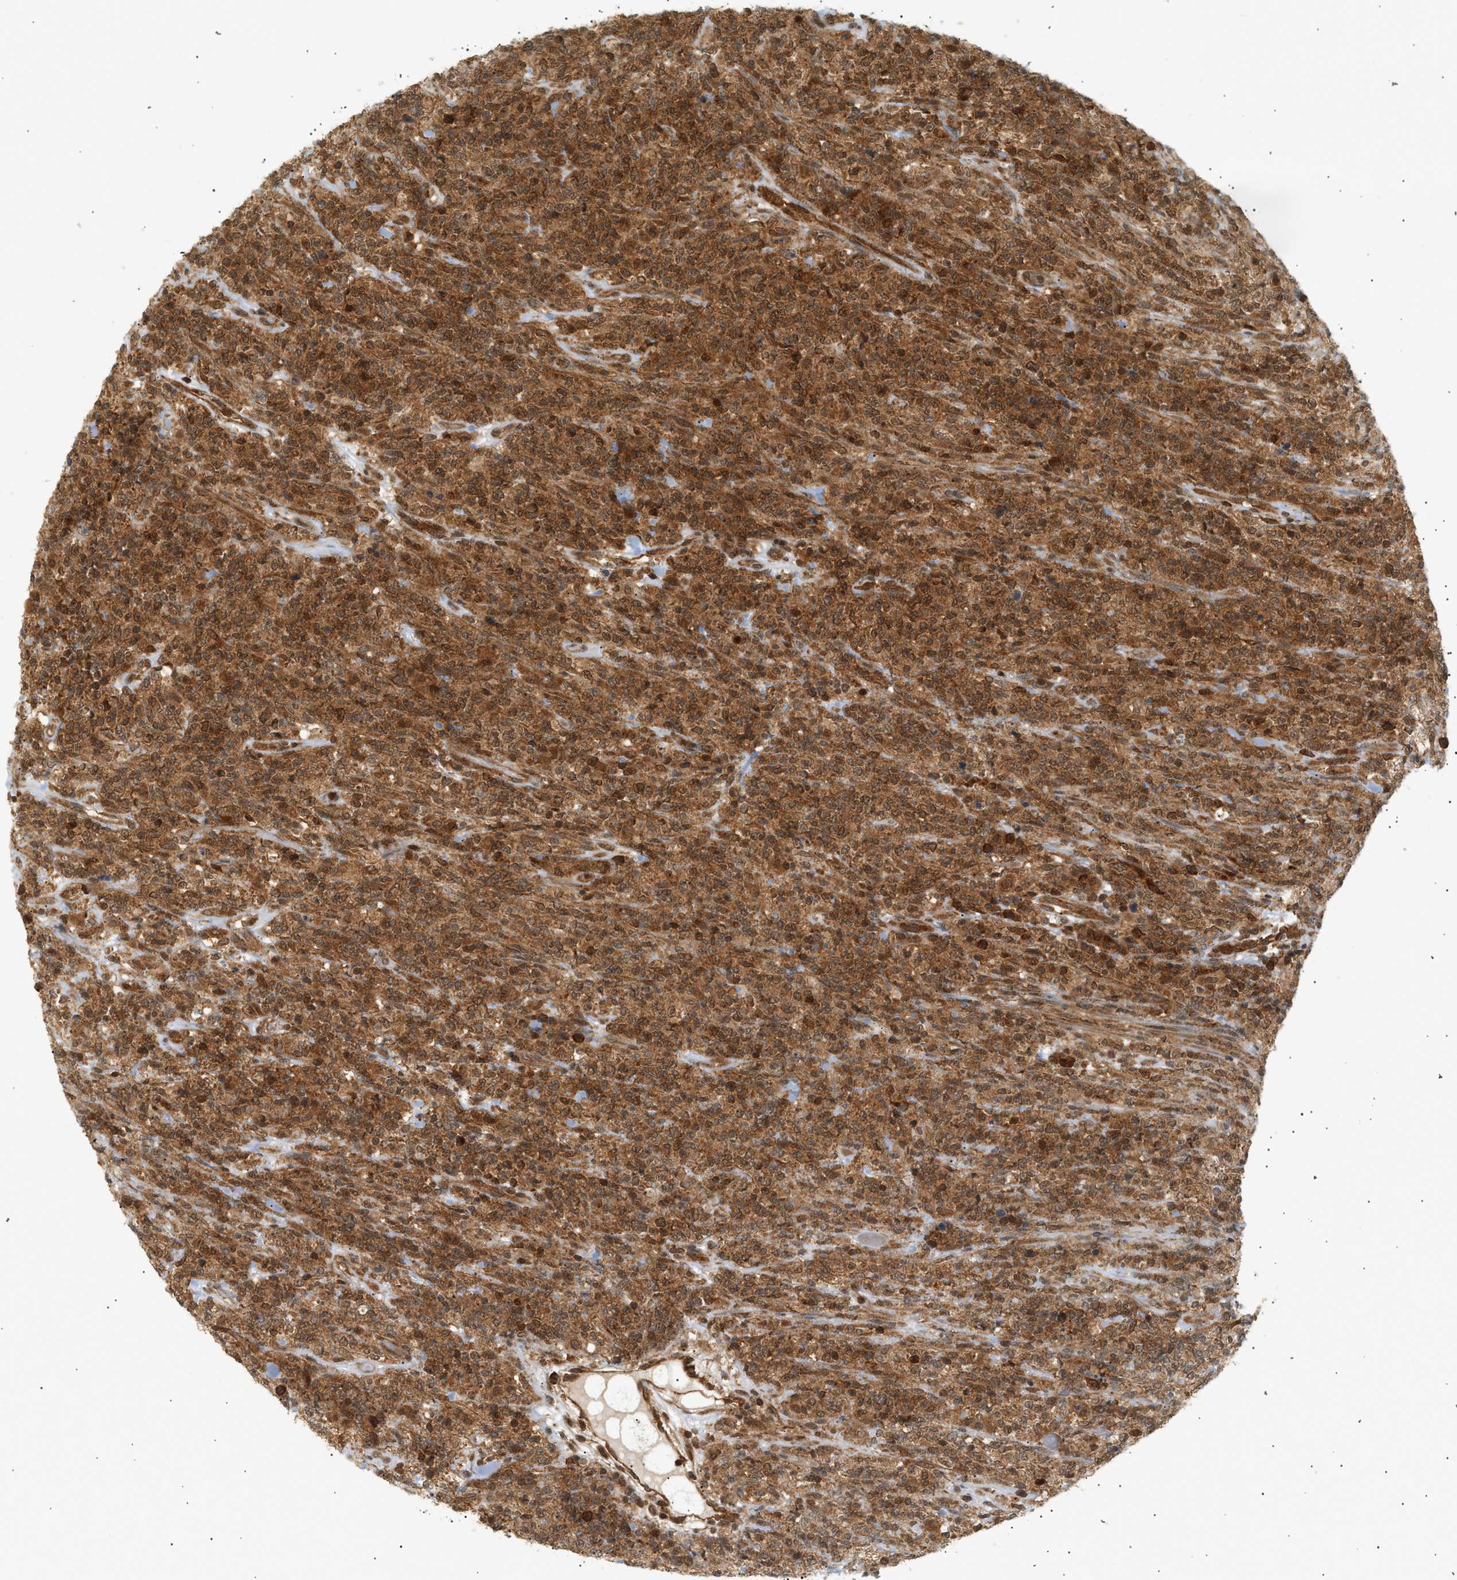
{"staining": {"intensity": "strong", "quantity": ">75%", "location": "cytoplasmic/membranous,nuclear"}, "tissue": "lymphoma", "cell_type": "Tumor cells", "image_type": "cancer", "snomed": [{"axis": "morphology", "description": "Malignant lymphoma, non-Hodgkin's type, High grade"}, {"axis": "topography", "description": "Soft tissue"}], "caption": "High-power microscopy captured an immunohistochemistry micrograph of lymphoma, revealing strong cytoplasmic/membranous and nuclear expression in about >75% of tumor cells.", "gene": "SHC1", "patient": {"sex": "male", "age": 18}}